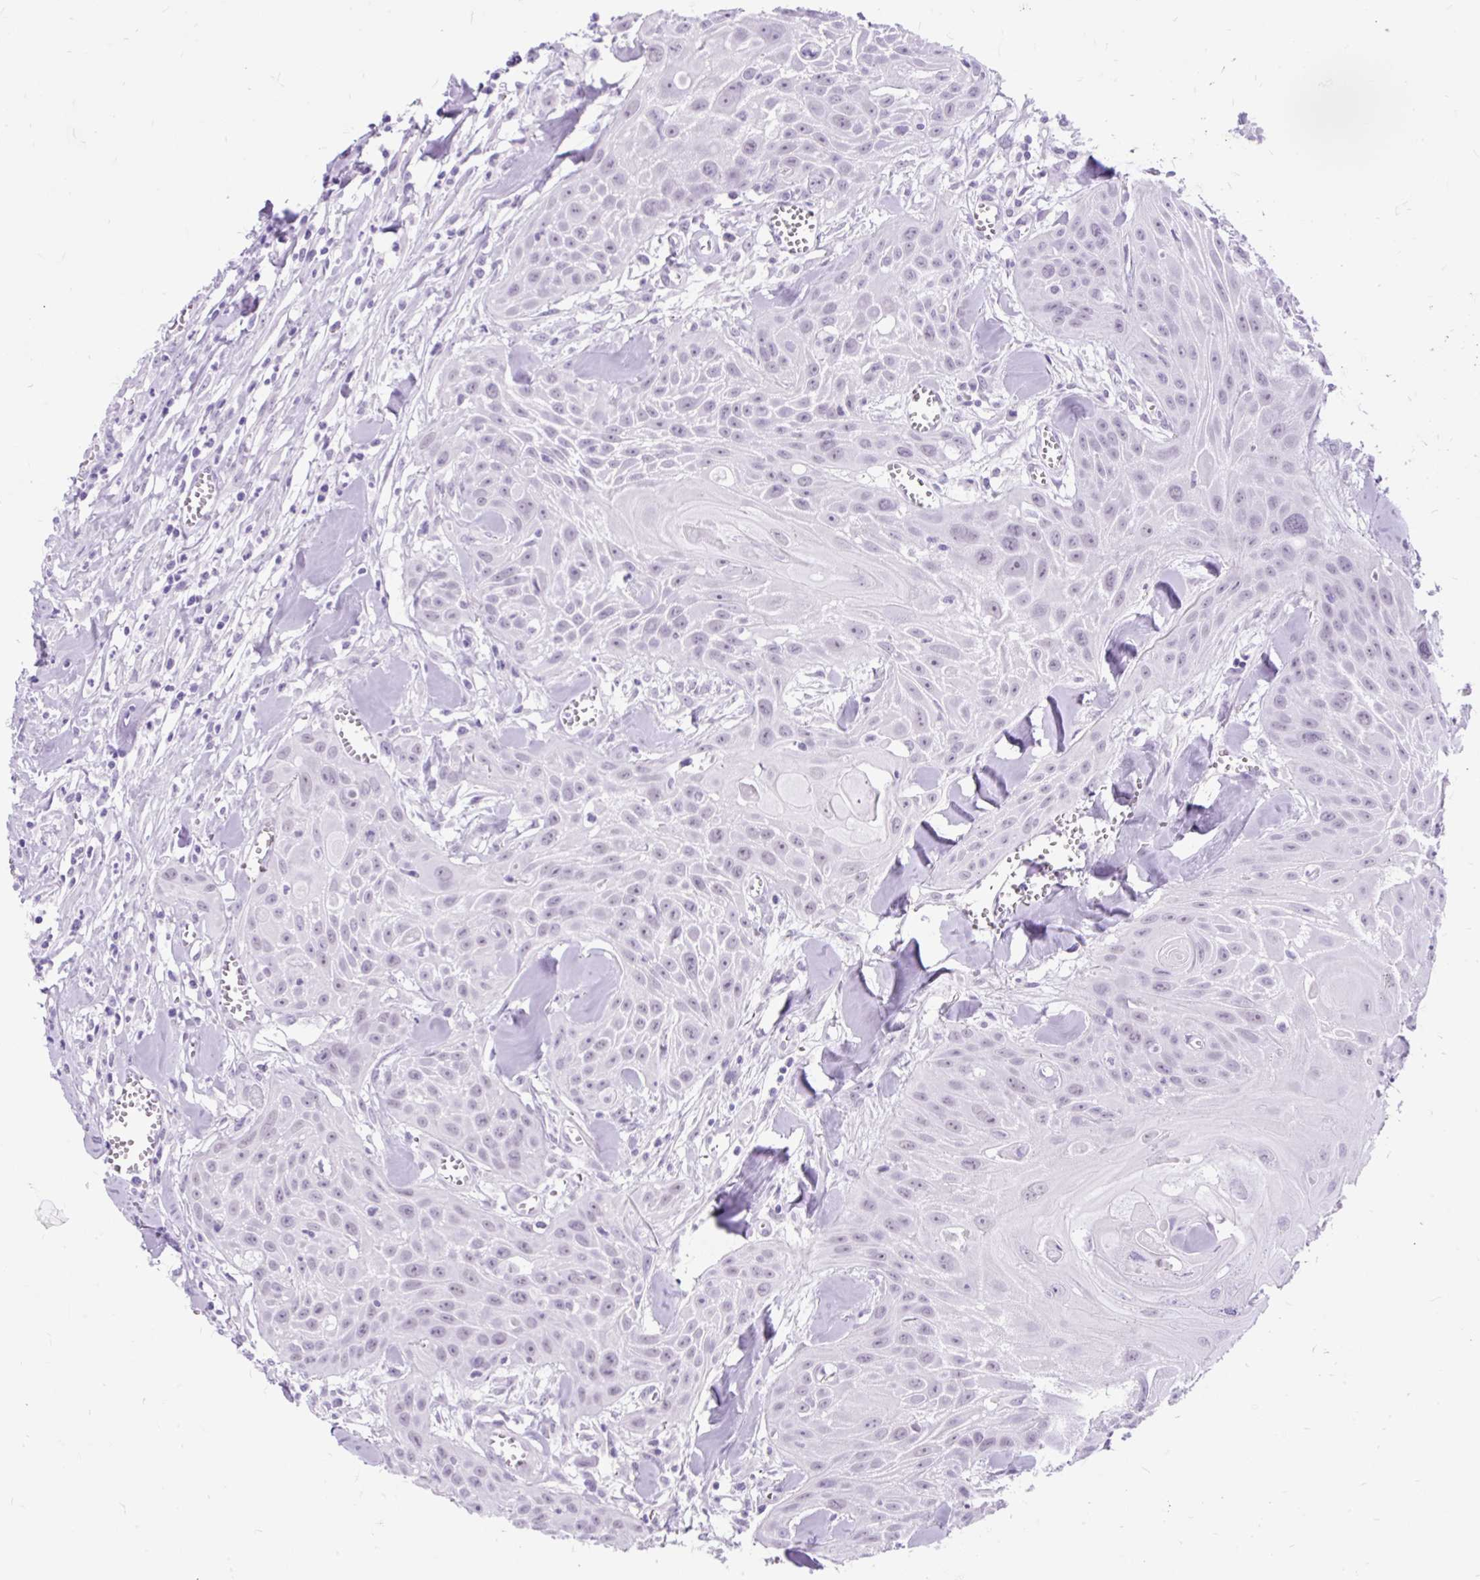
{"staining": {"intensity": "negative", "quantity": "none", "location": "none"}, "tissue": "head and neck cancer", "cell_type": "Tumor cells", "image_type": "cancer", "snomed": [{"axis": "morphology", "description": "Squamous cell carcinoma, NOS"}, {"axis": "topography", "description": "Lymph node"}, {"axis": "topography", "description": "Salivary gland"}, {"axis": "topography", "description": "Head-Neck"}], "caption": "Tumor cells show no significant staining in head and neck cancer (squamous cell carcinoma).", "gene": "SCGB1A1", "patient": {"sex": "female", "age": 74}}